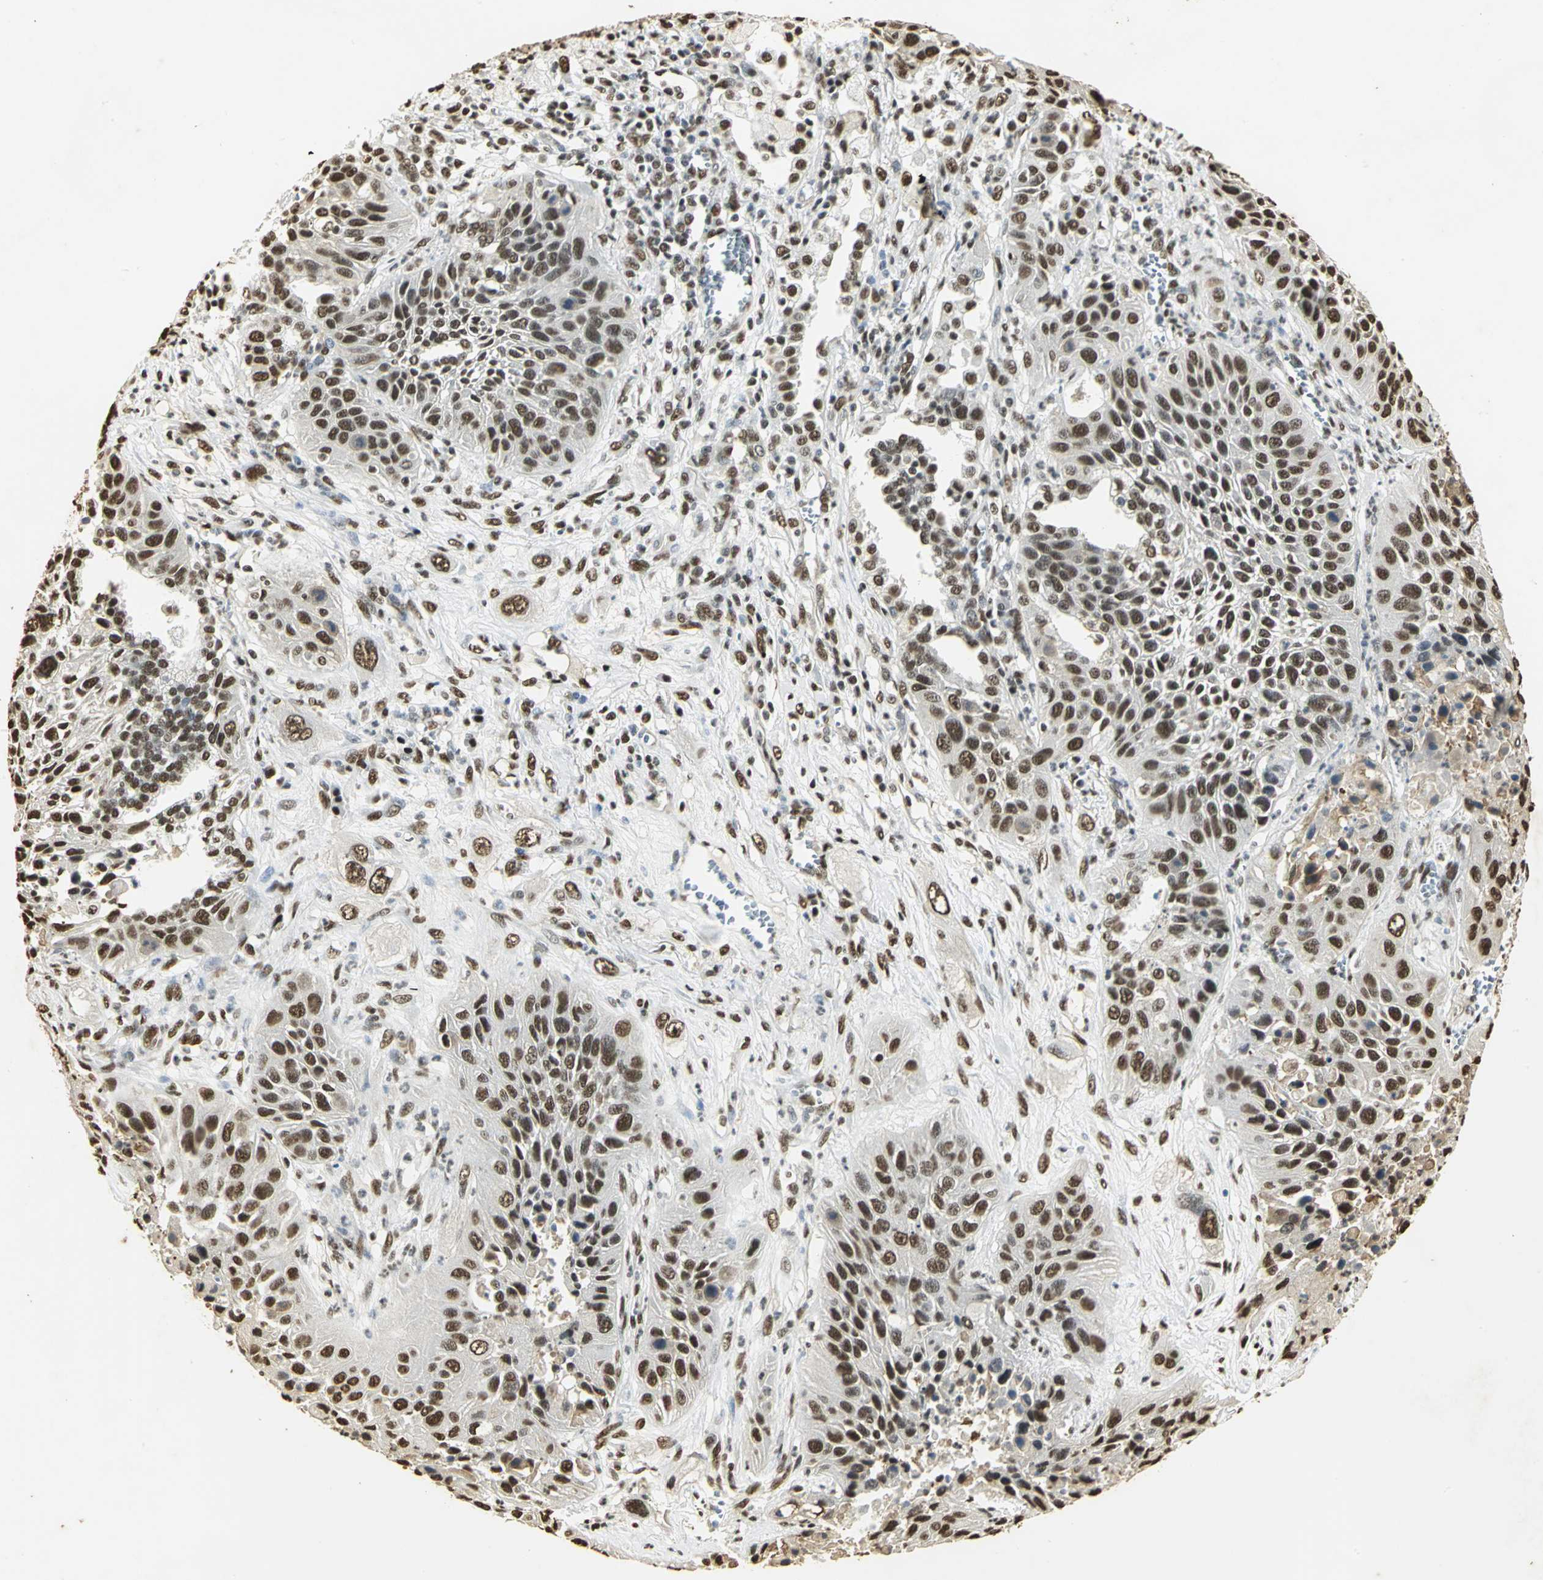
{"staining": {"intensity": "strong", "quantity": ">75%", "location": "nuclear"}, "tissue": "lung cancer", "cell_type": "Tumor cells", "image_type": "cancer", "snomed": [{"axis": "morphology", "description": "Squamous cell carcinoma, NOS"}, {"axis": "topography", "description": "Lung"}], "caption": "The image displays immunohistochemical staining of lung cancer (squamous cell carcinoma). There is strong nuclear staining is present in approximately >75% of tumor cells.", "gene": "SET", "patient": {"sex": "female", "age": 76}}